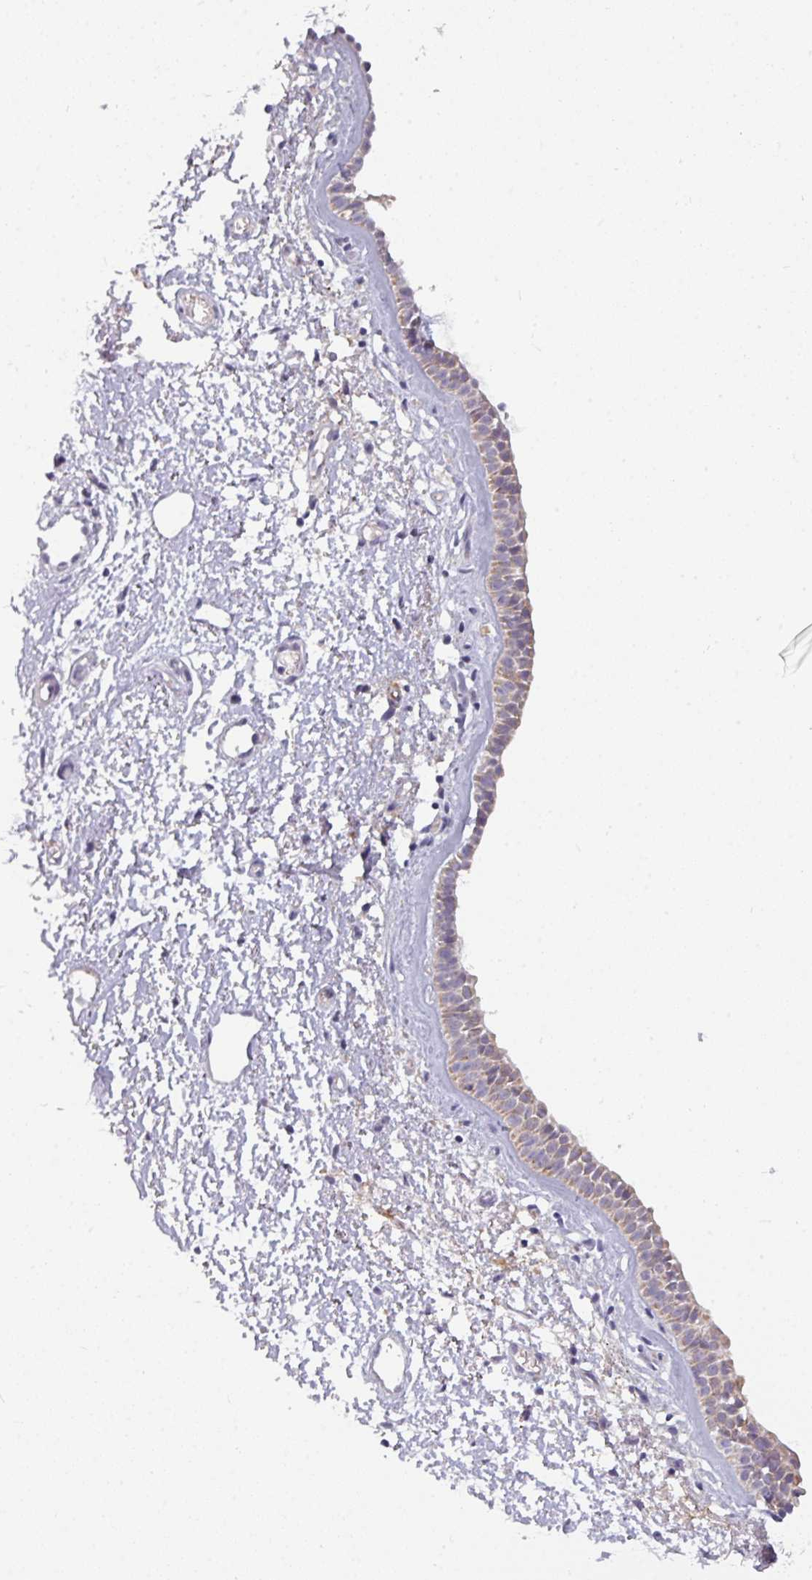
{"staining": {"intensity": "weak", "quantity": ">75%", "location": "cytoplasmic/membranous"}, "tissue": "nasopharynx", "cell_type": "Respiratory epithelial cells", "image_type": "normal", "snomed": [{"axis": "morphology", "description": "Normal tissue, NOS"}, {"axis": "topography", "description": "Cartilage tissue"}, {"axis": "topography", "description": "Nasopharynx"}], "caption": "Immunohistochemical staining of benign nasopharynx displays >75% levels of weak cytoplasmic/membranous protein staining in approximately >75% of respiratory epithelial cells.", "gene": "C2orf68", "patient": {"sex": "male", "age": 56}}